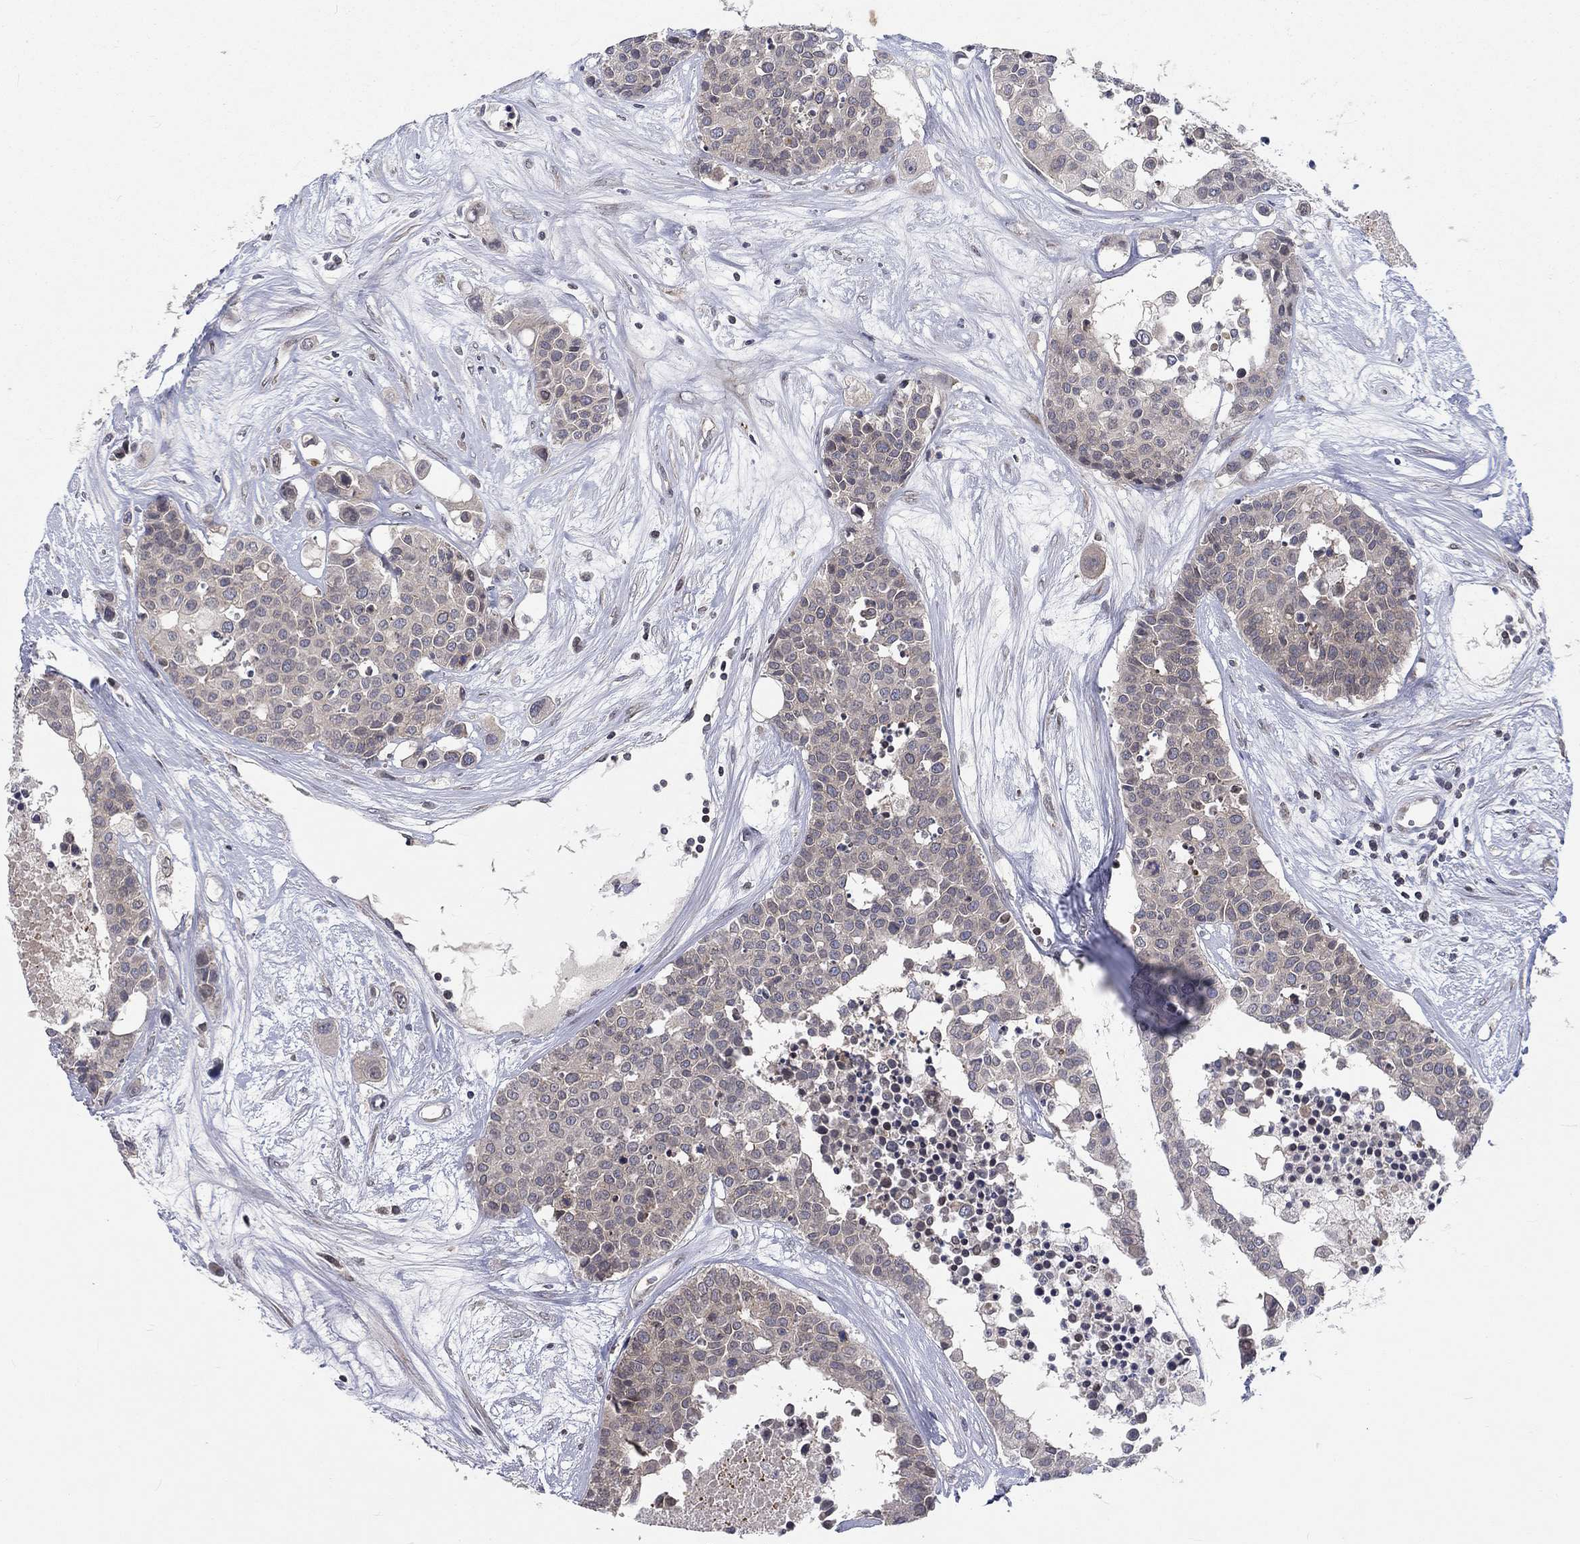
{"staining": {"intensity": "negative", "quantity": "none", "location": "none"}, "tissue": "carcinoid", "cell_type": "Tumor cells", "image_type": "cancer", "snomed": [{"axis": "morphology", "description": "Carcinoid, malignant, NOS"}, {"axis": "topography", "description": "Colon"}], "caption": "IHC histopathology image of human malignant carcinoid stained for a protein (brown), which demonstrates no expression in tumor cells.", "gene": "CETN3", "patient": {"sex": "male", "age": 81}}